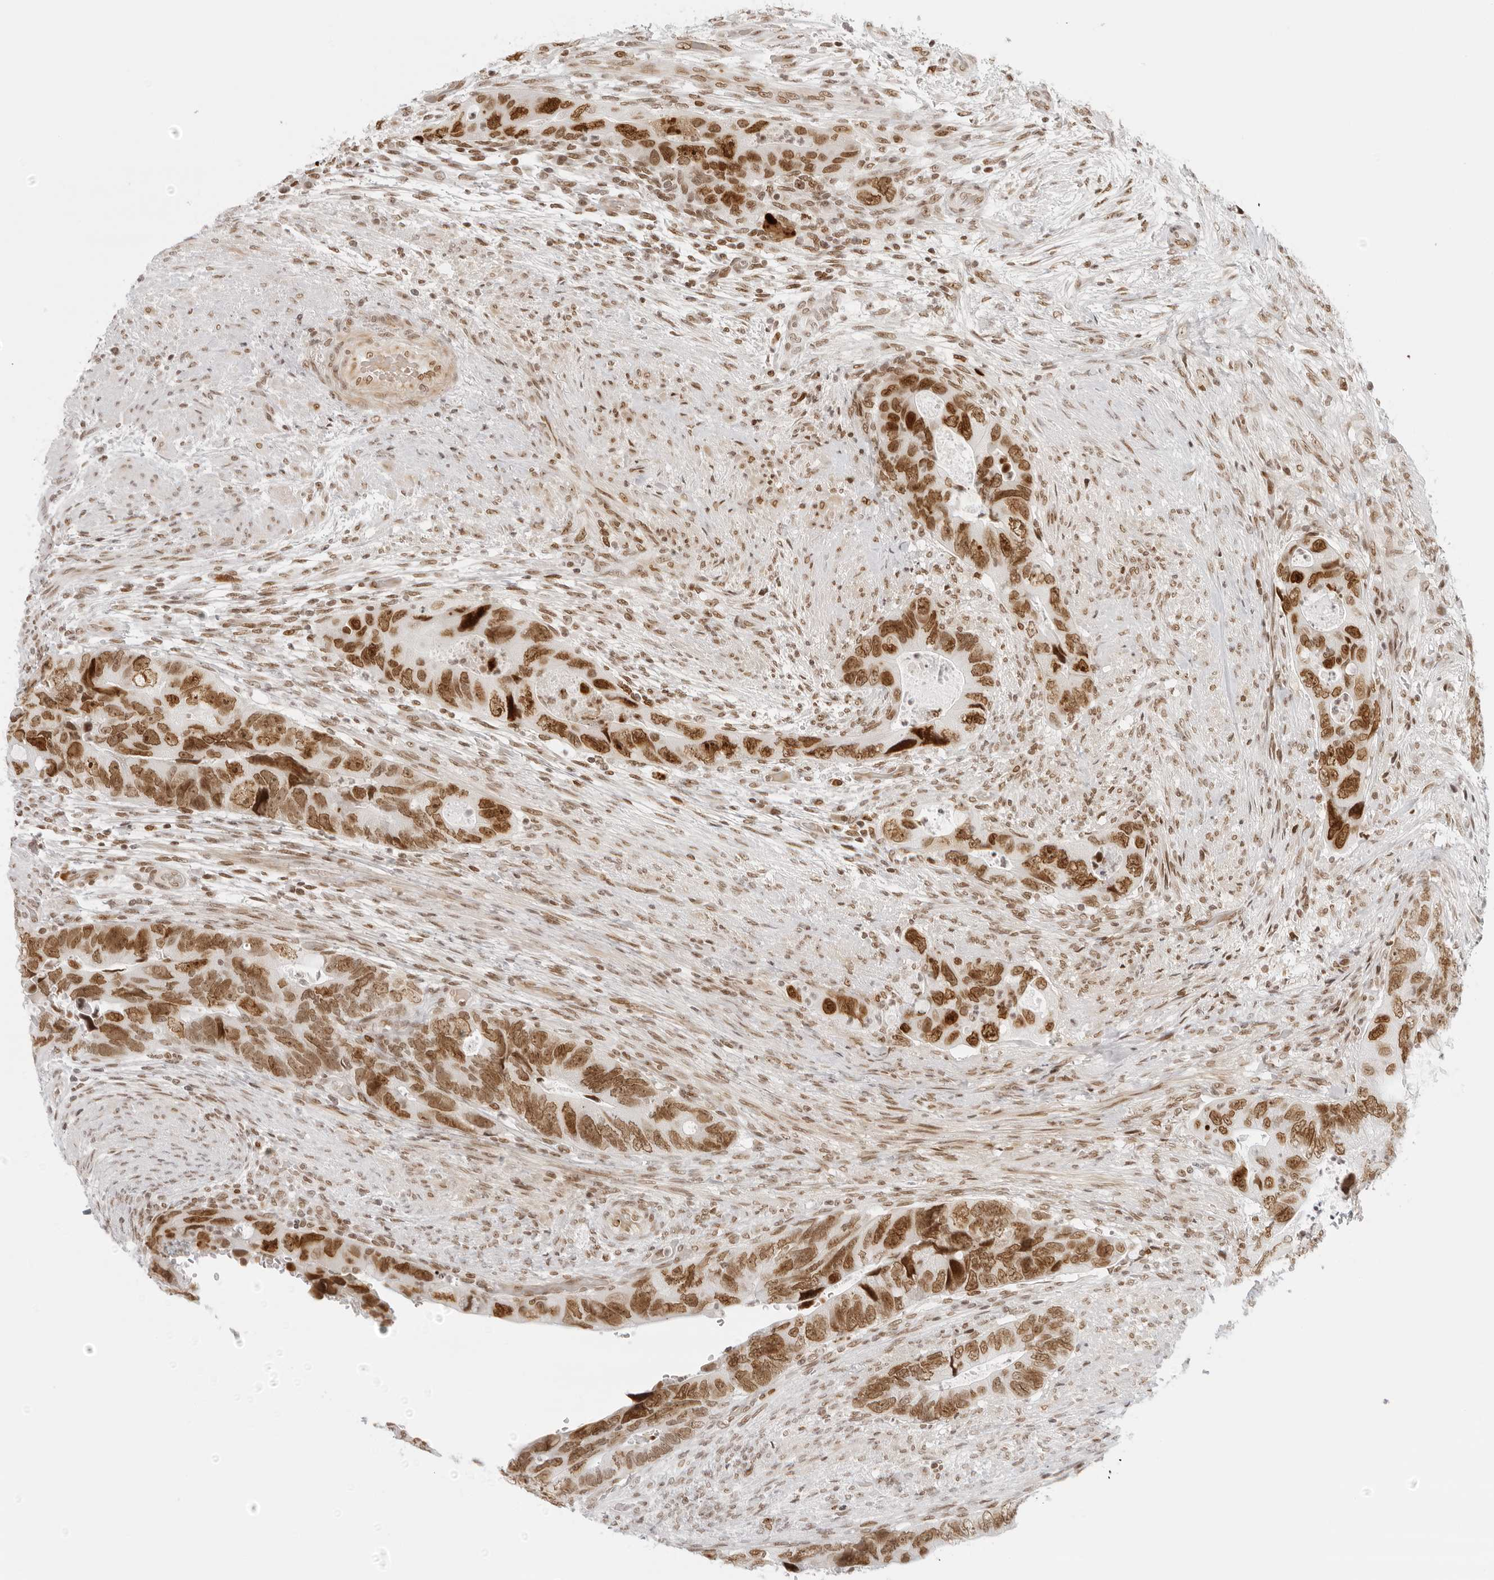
{"staining": {"intensity": "moderate", "quantity": ">75%", "location": "nuclear"}, "tissue": "colorectal cancer", "cell_type": "Tumor cells", "image_type": "cancer", "snomed": [{"axis": "morphology", "description": "Adenocarcinoma, NOS"}, {"axis": "topography", "description": "Rectum"}], "caption": "Human adenocarcinoma (colorectal) stained with a protein marker demonstrates moderate staining in tumor cells.", "gene": "RCC1", "patient": {"sex": "male", "age": 63}}